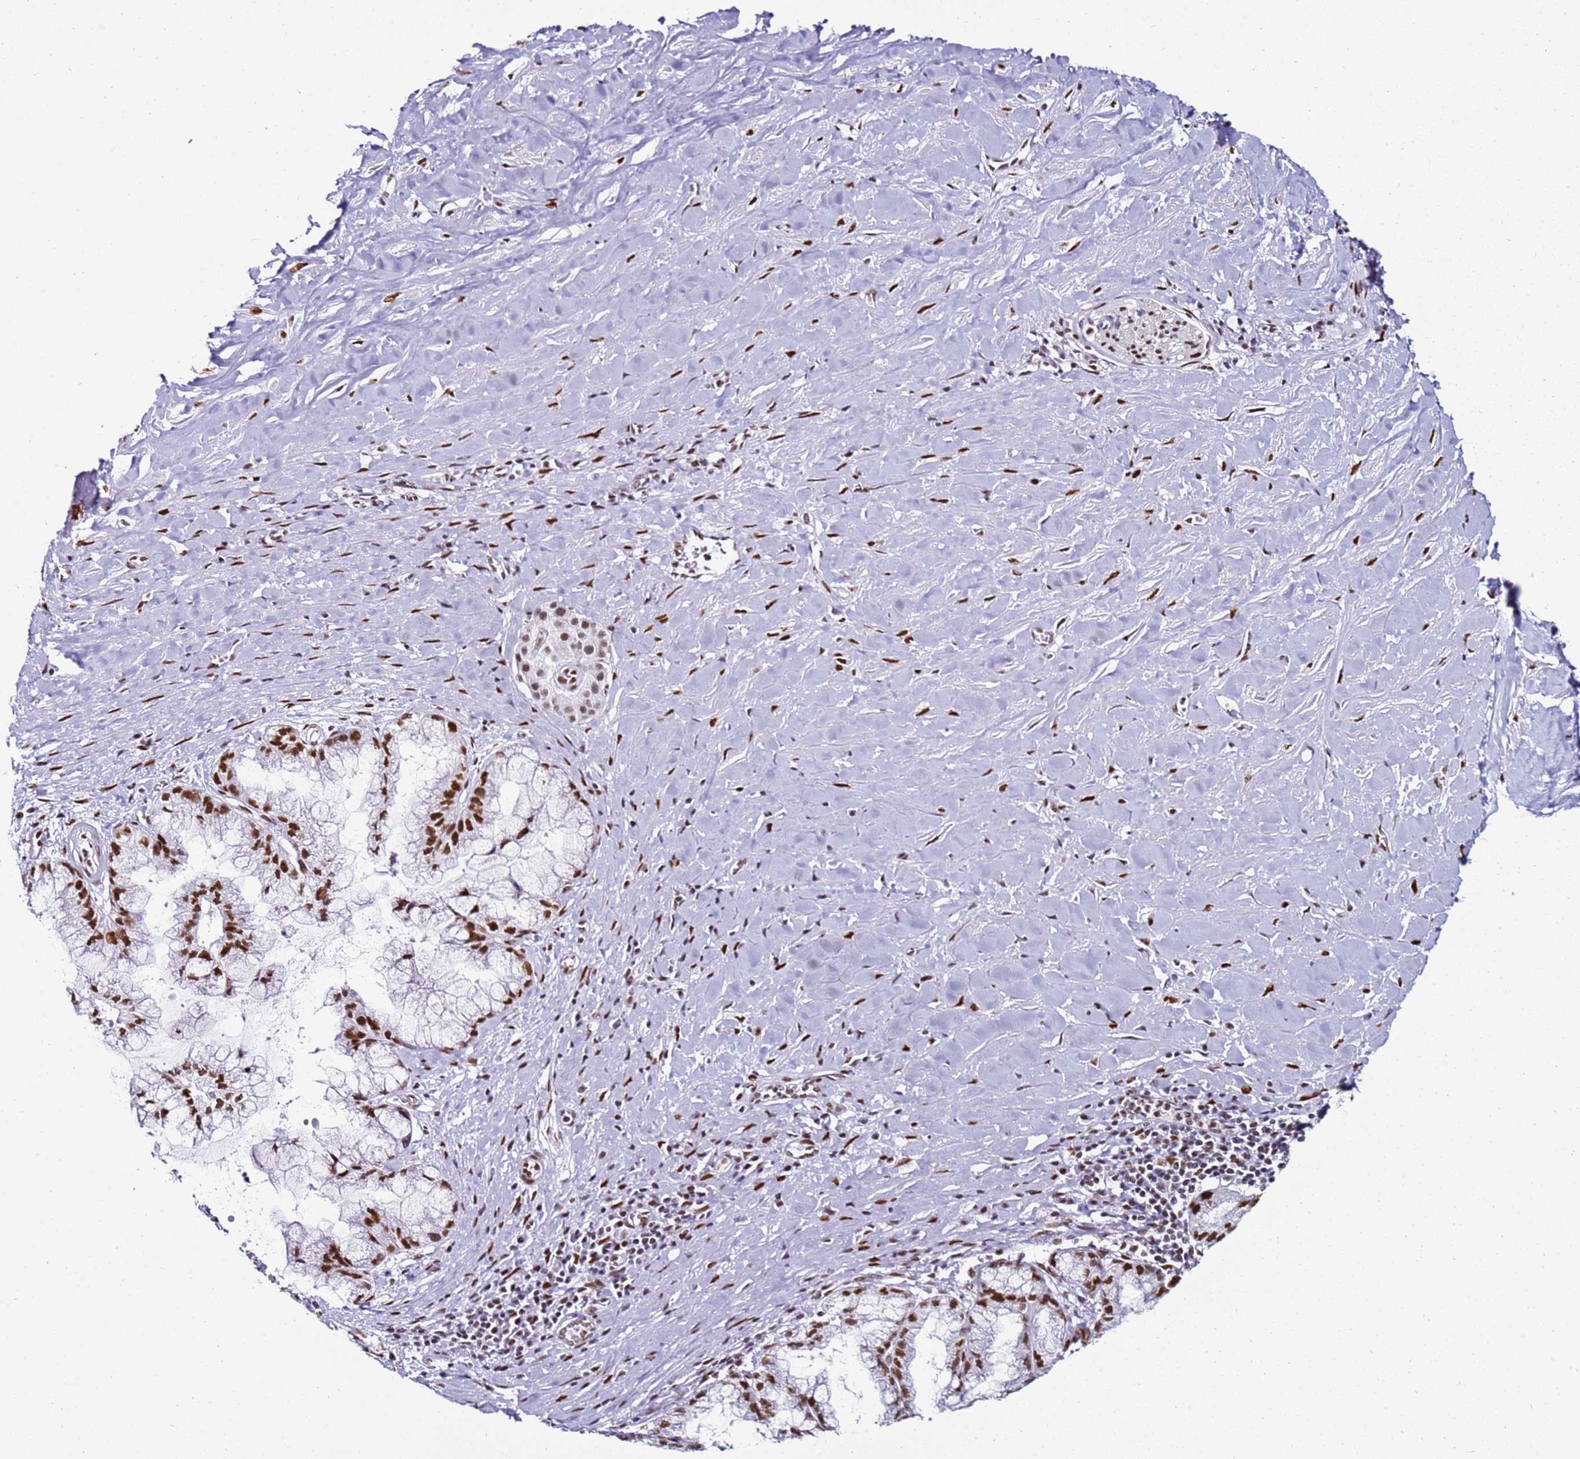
{"staining": {"intensity": "strong", "quantity": ">75%", "location": "nuclear"}, "tissue": "pancreatic cancer", "cell_type": "Tumor cells", "image_type": "cancer", "snomed": [{"axis": "morphology", "description": "Adenocarcinoma, NOS"}, {"axis": "topography", "description": "Pancreas"}], "caption": "Immunohistochemical staining of pancreatic cancer exhibits strong nuclear protein expression in about >75% of tumor cells.", "gene": "KPNA4", "patient": {"sex": "male", "age": 73}}